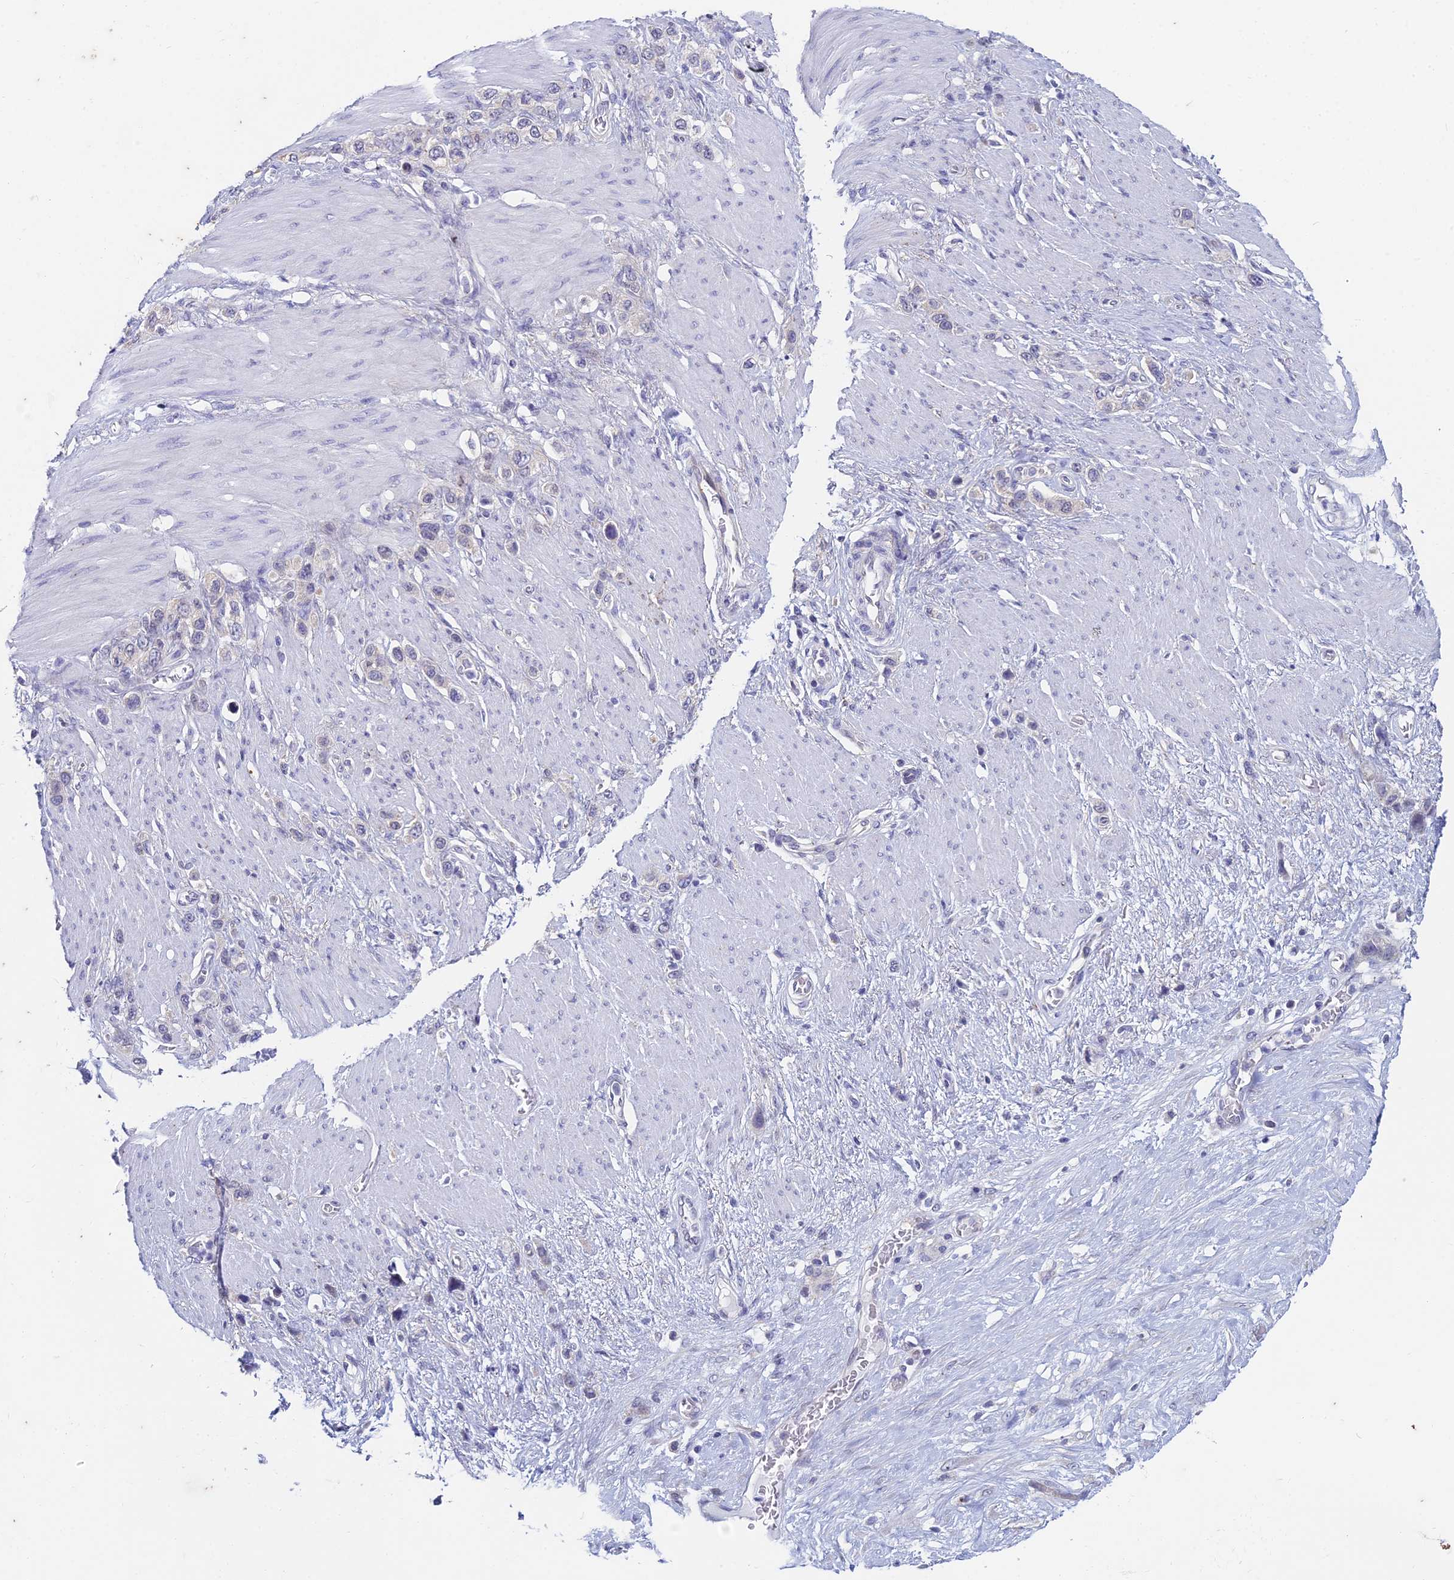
{"staining": {"intensity": "negative", "quantity": "none", "location": "none"}, "tissue": "stomach cancer", "cell_type": "Tumor cells", "image_type": "cancer", "snomed": [{"axis": "morphology", "description": "Adenocarcinoma, NOS"}, {"axis": "morphology", "description": "Adenocarcinoma, High grade"}, {"axis": "topography", "description": "Stomach, upper"}, {"axis": "topography", "description": "Stomach, lower"}], "caption": "High magnification brightfield microscopy of adenocarcinoma (stomach) stained with DAB (brown) and counterstained with hematoxylin (blue): tumor cells show no significant staining.", "gene": "EEF2KMT", "patient": {"sex": "female", "age": 65}}